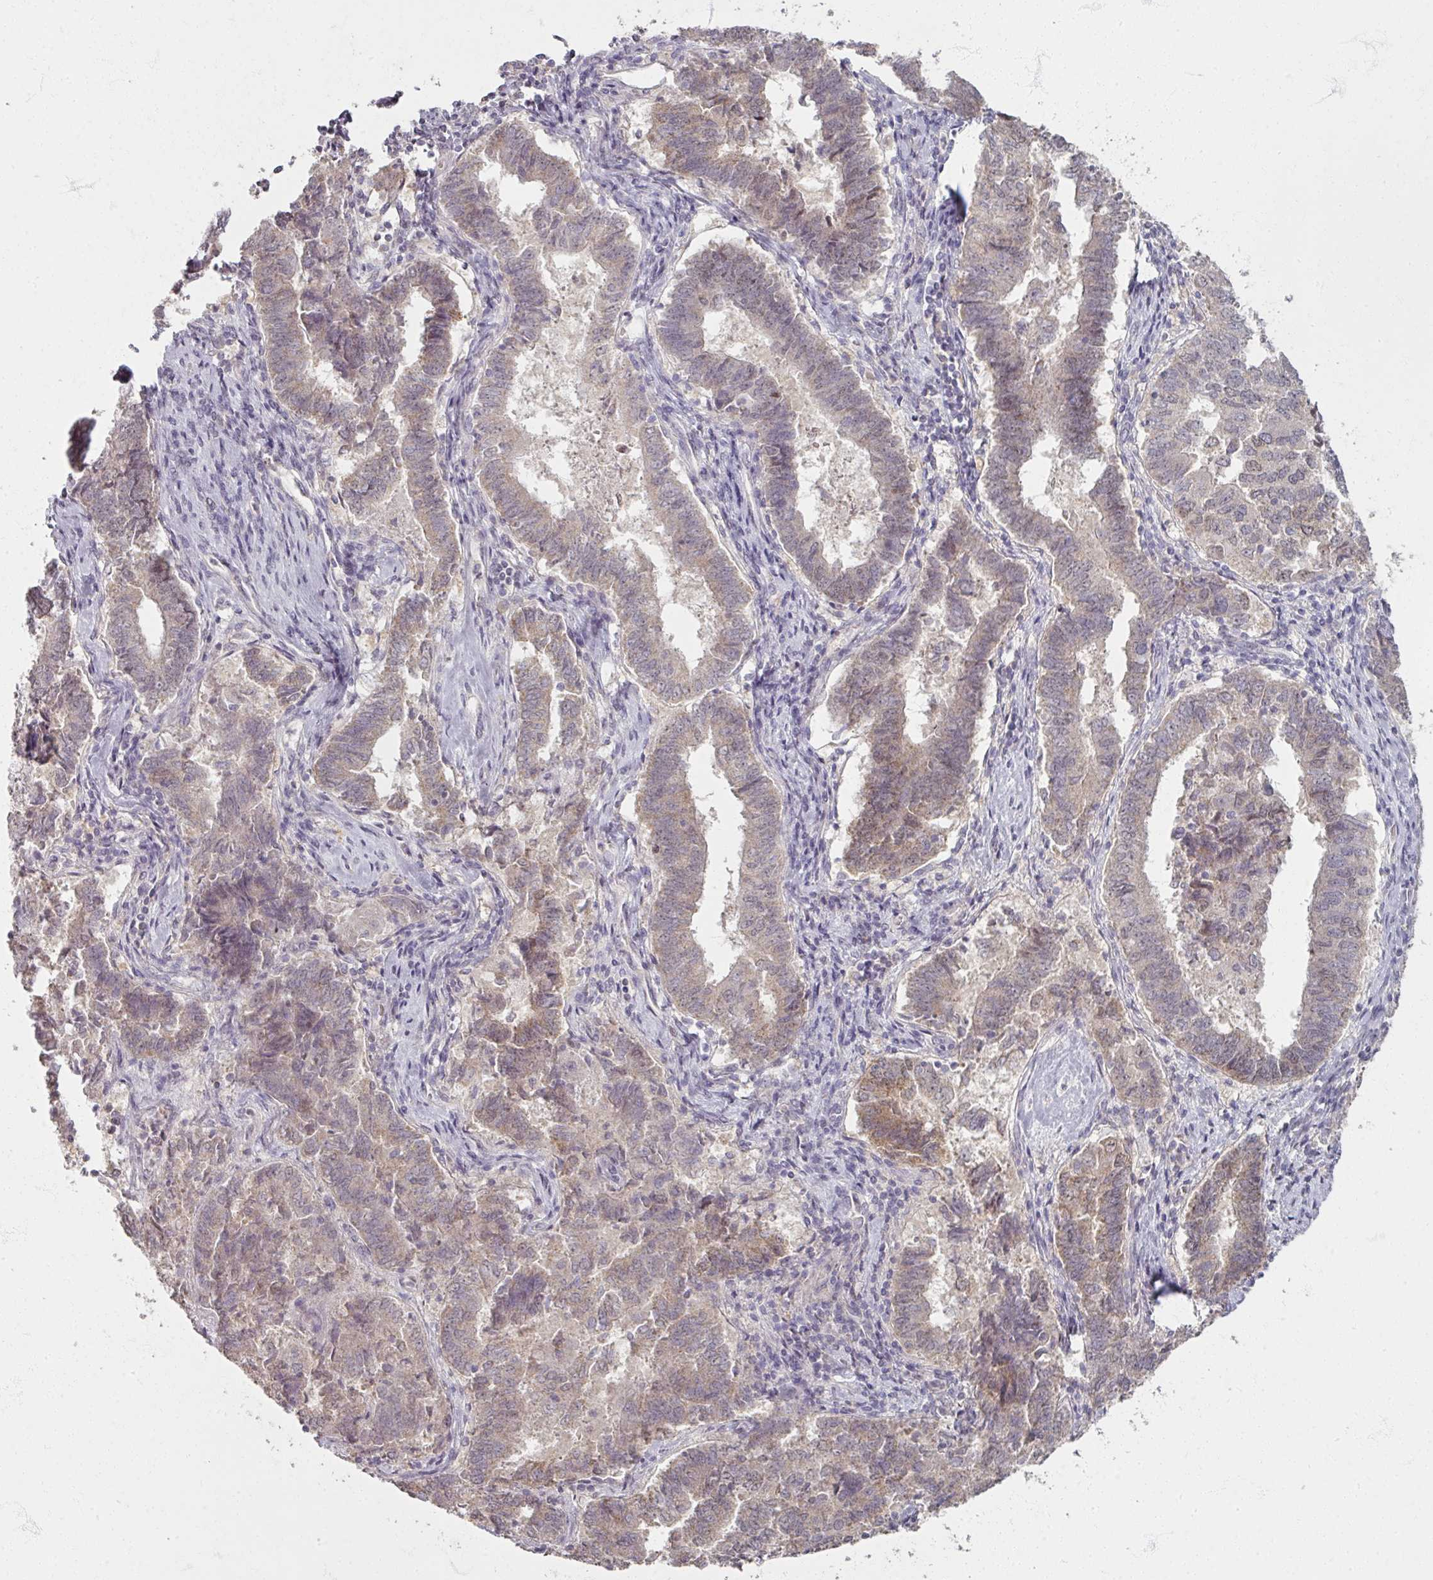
{"staining": {"intensity": "weak", "quantity": "<25%", "location": "cytoplasmic/membranous,nuclear"}, "tissue": "endometrial cancer", "cell_type": "Tumor cells", "image_type": "cancer", "snomed": [{"axis": "morphology", "description": "Adenocarcinoma, NOS"}, {"axis": "topography", "description": "Endometrium"}], "caption": "Protein analysis of adenocarcinoma (endometrial) demonstrates no significant expression in tumor cells. The staining is performed using DAB brown chromogen with nuclei counter-stained in using hematoxylin.", "gene": "SOX11", "patient": {"sex": "female", "age": 72}}